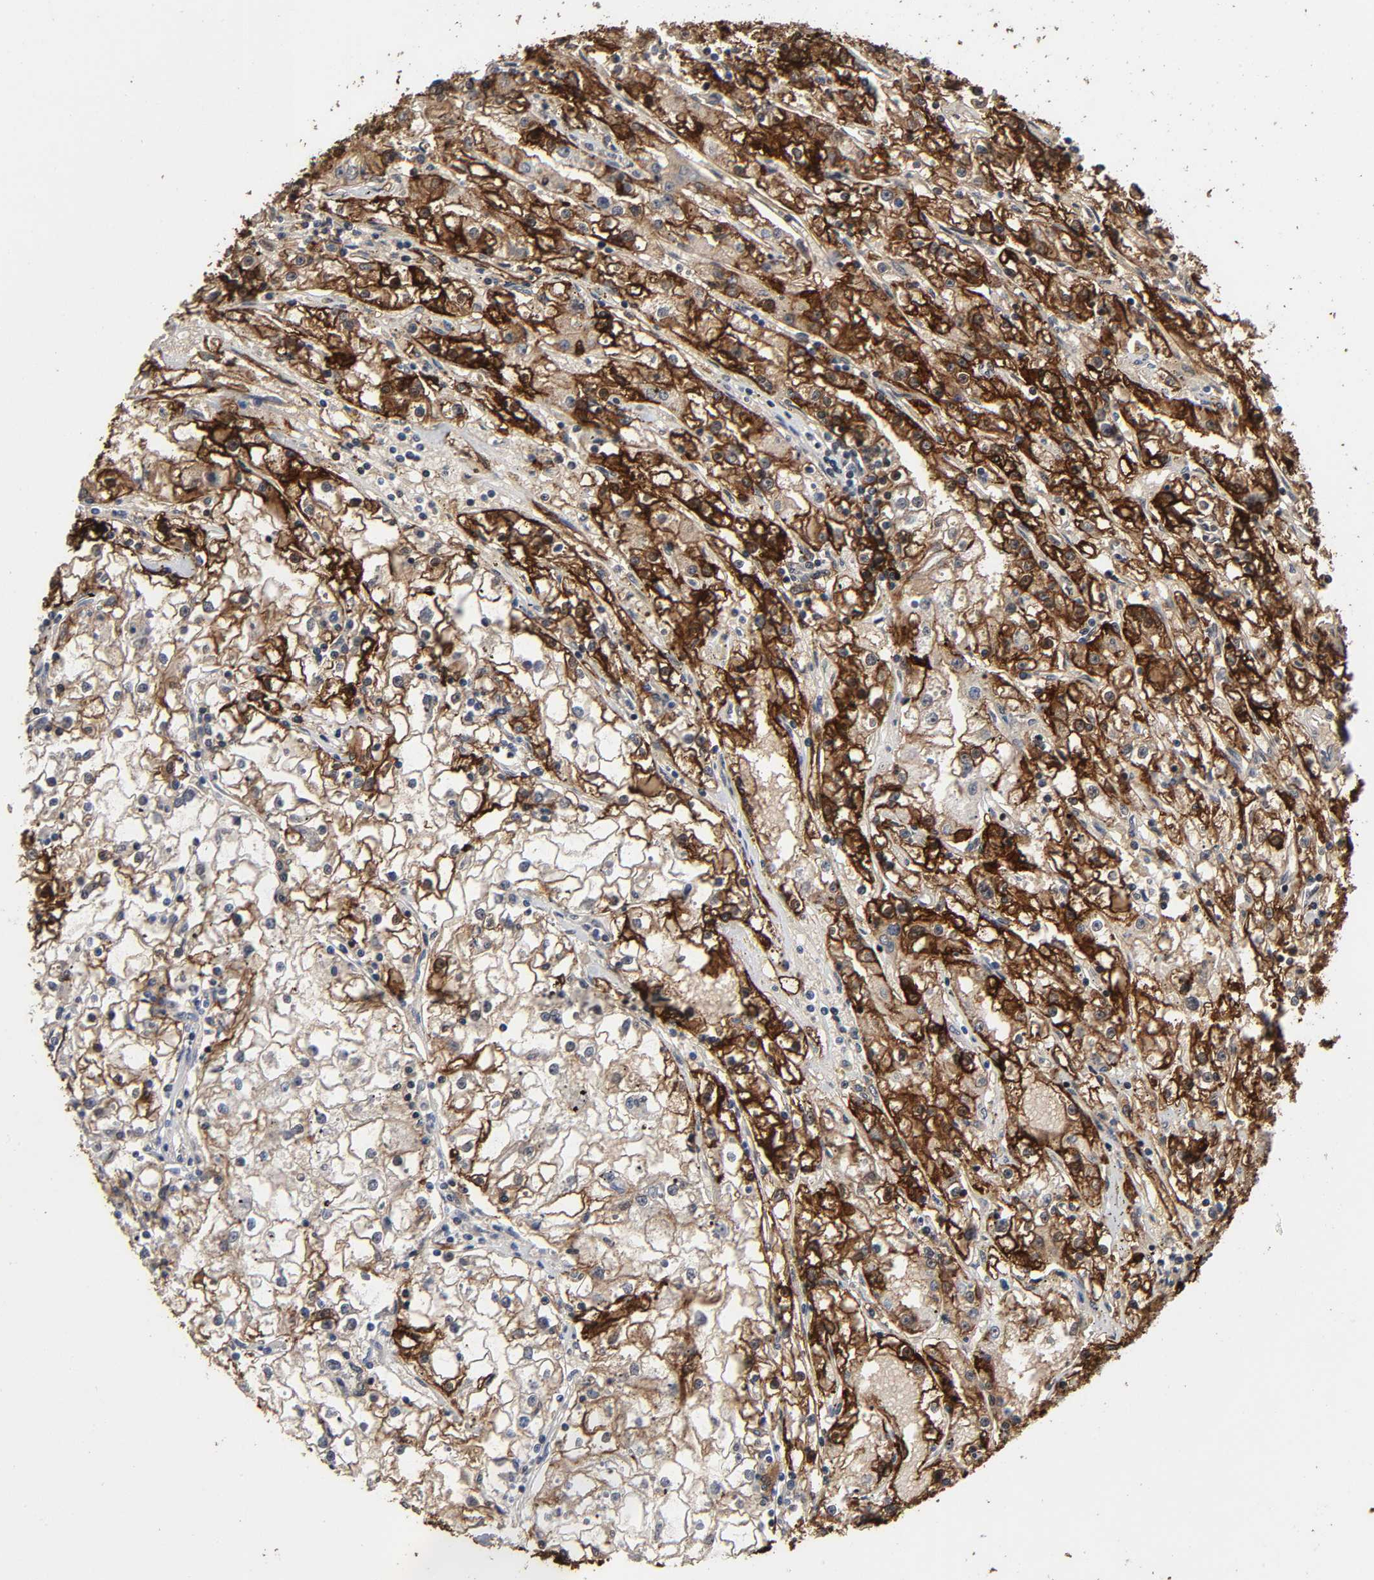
{"staining": {"intensity": "strong", "quantity": "25%-75%", "location": "cytoplasmic/membranous"}, "tissue": "renal cancer", "cell_type": "Tumor cells", "image_type": "cancer", "snomed": [{"axis": "morphology", "description": "Adenocarcinoma, NOS"}, {"axis": "topography", "description": "Kidney"}], "caption": "This histopathology image exhibits immunohistochemistry staining of renal adenocarcinoma, with high strong cytoplasmic/membranous expression in approximately 25%-75% of tumor cells.", "gene": "AHNAK2", "patient": {"sex": "male", "age": 56}}